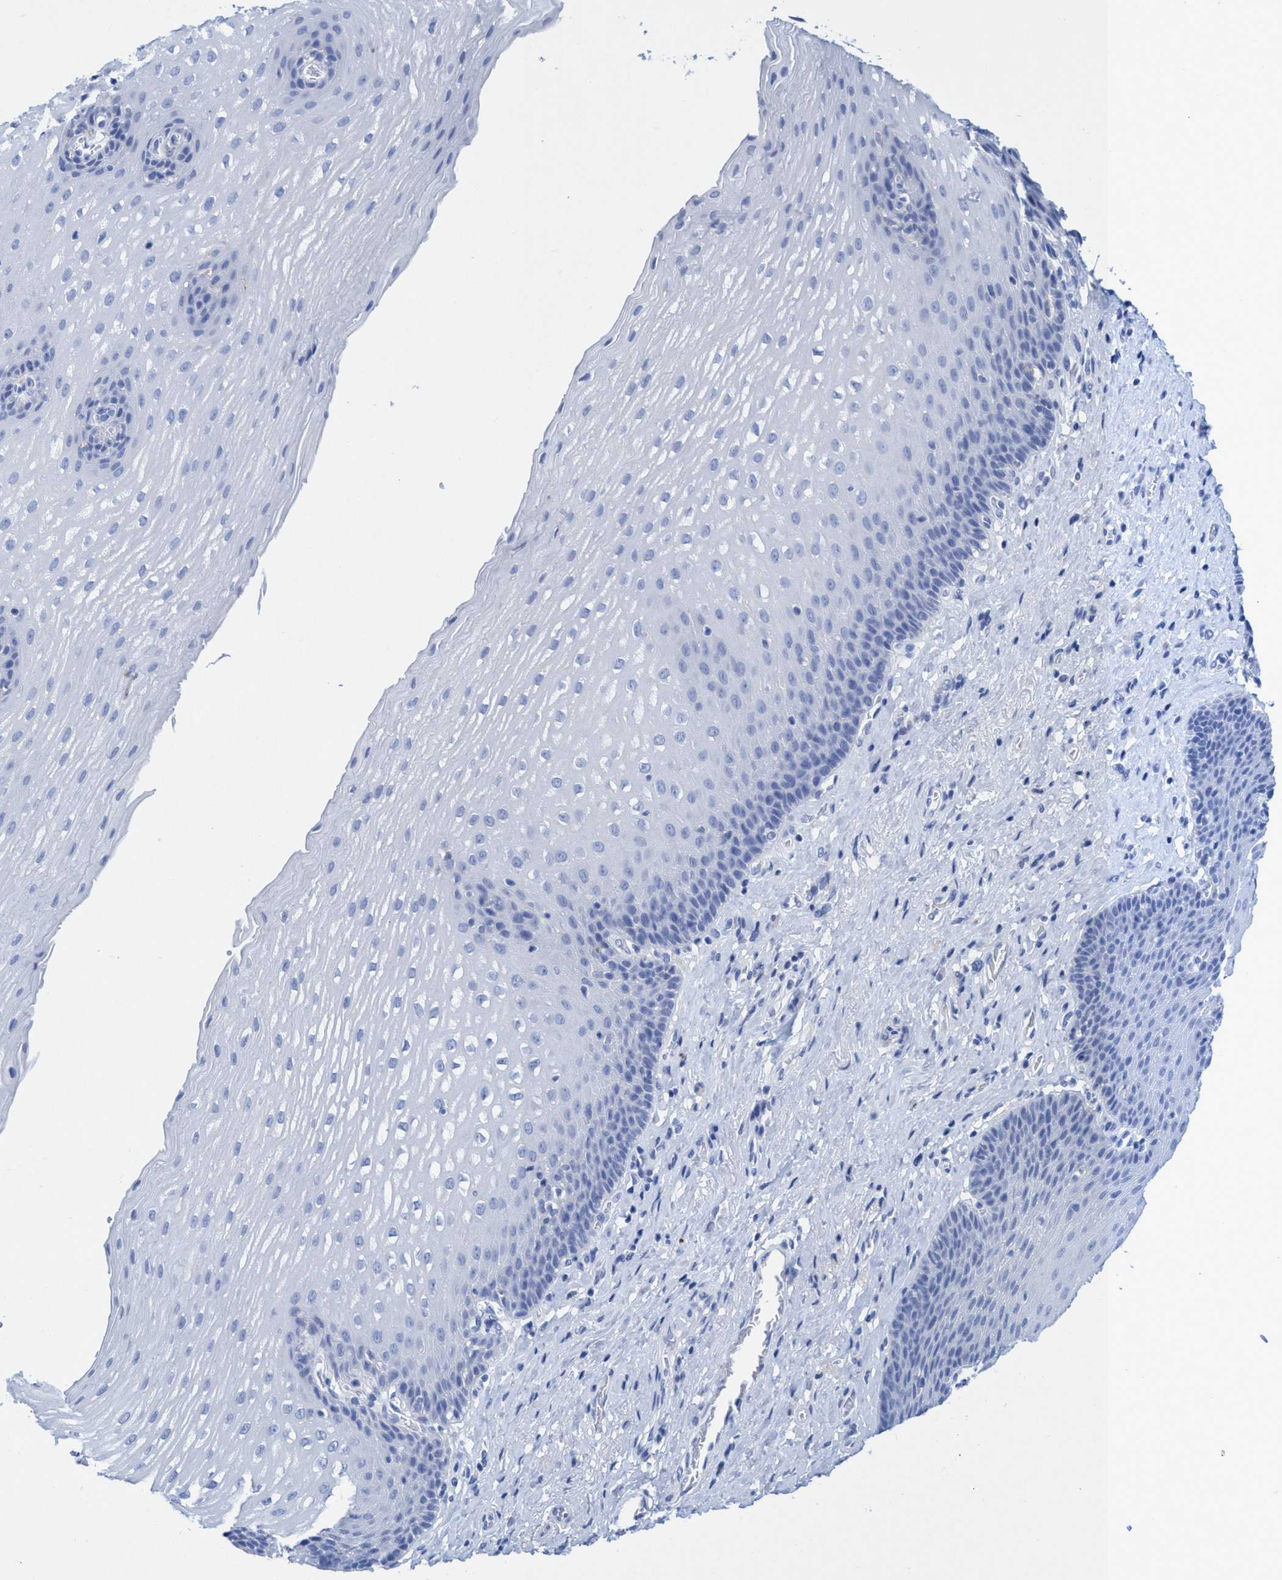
{"staining": {"intensity": "negative", "quantity": "none", "location": "none"}, "tissue": "esophagus", "cell_type": "Squamous epithelial cells", "image_type": "normal", "snomed": [{"axis": "morphology", "description": "Normal tissue, NOS"}, {"axis": "topography", "description": "Esophagus"}], "caption": "The IHC micrograph has no significant staining in squamous epithelial cells of esophagus.", "gene": "PLPPR1", "patient": {"sex": "male", "age": 48}}